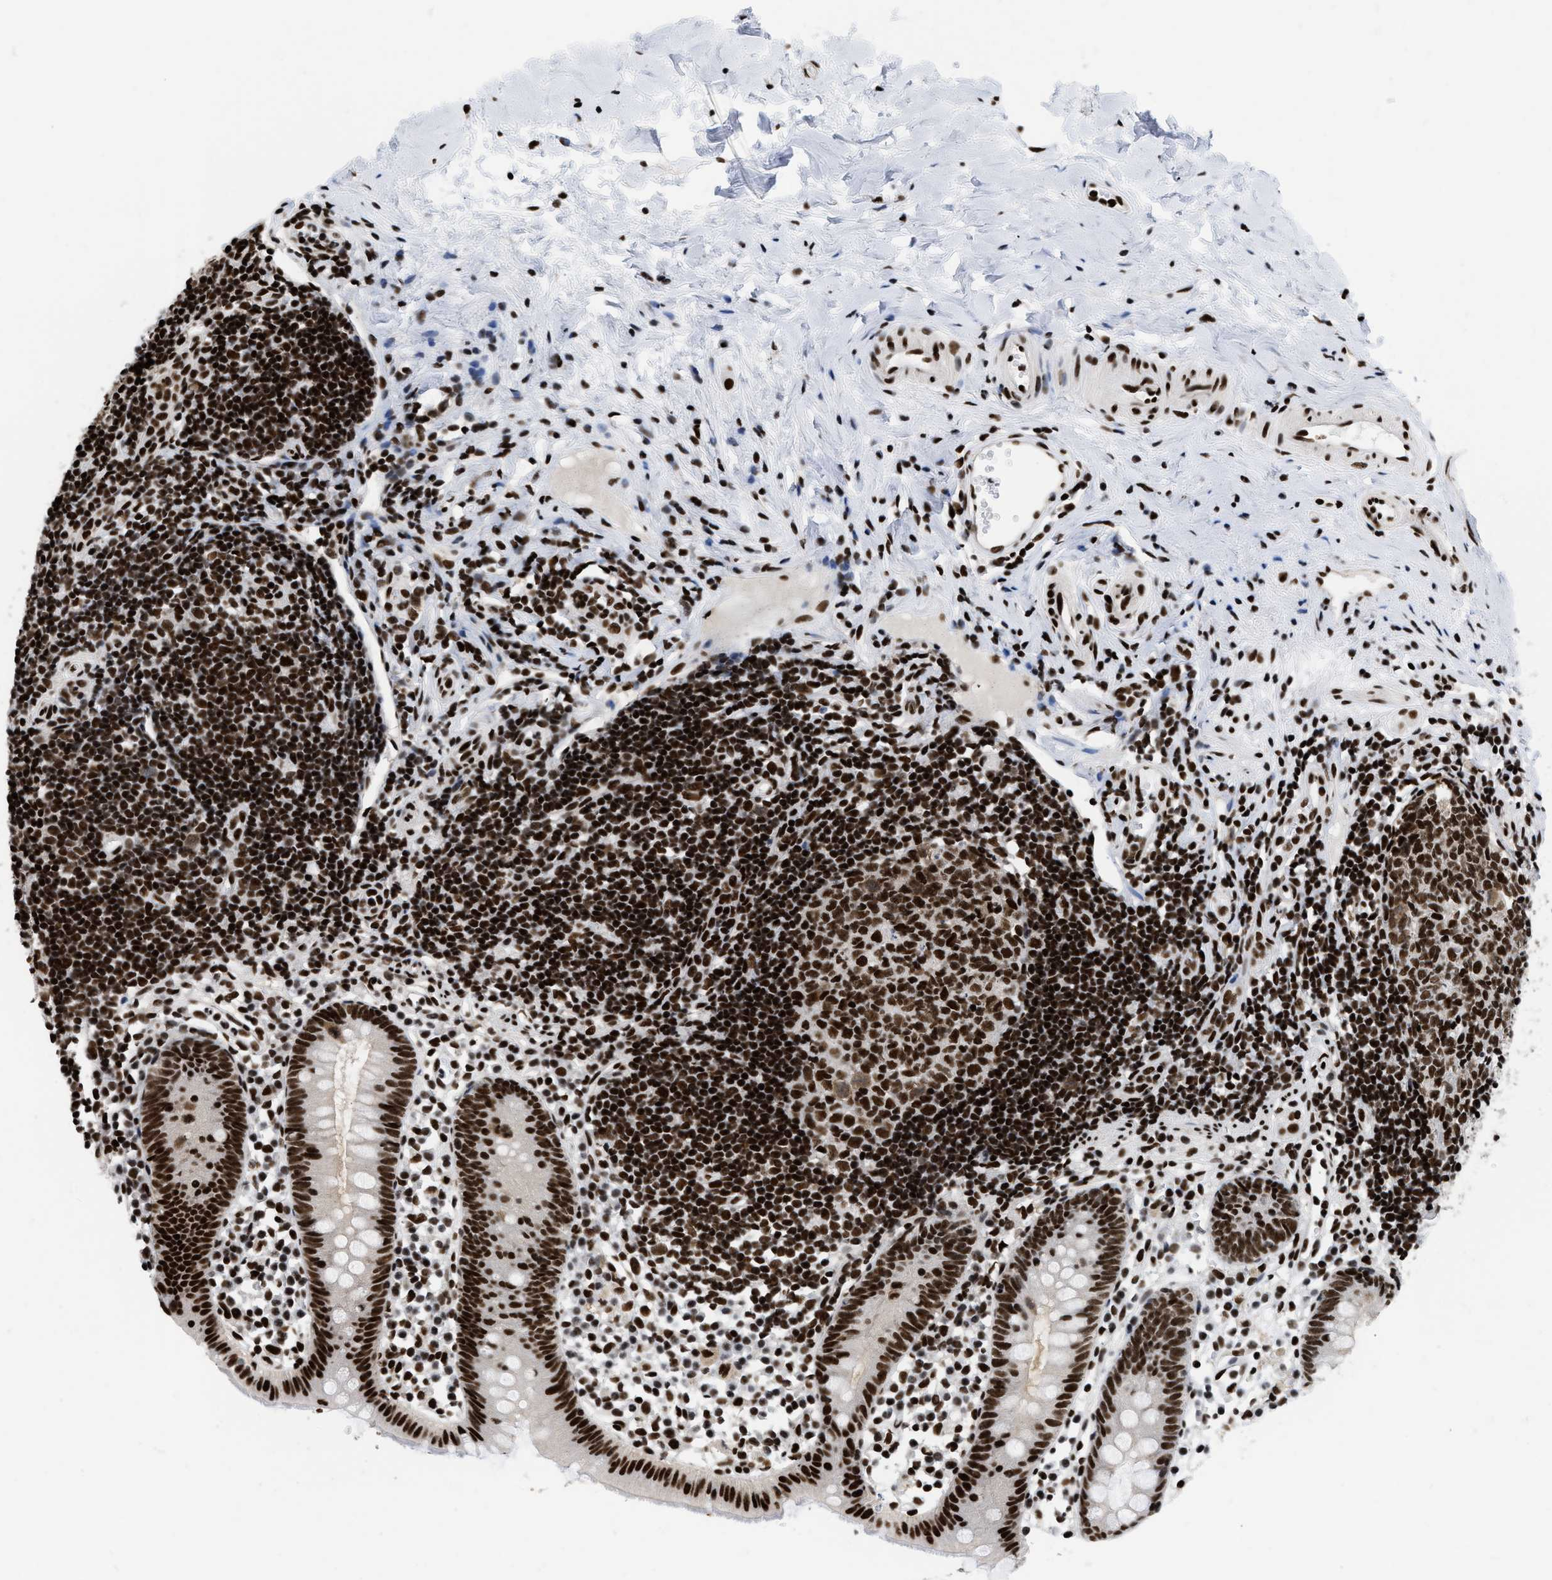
{"staining": {"intensity": "strong", "quantity": ">75%", "location": "nuclear"}, "tissue": "appendix", "cell_type": "Glandular cells", "image_type": "normal", "snomed": [{"axis": "morphology", "description": "Normal tissue, NOS"}, {"axis": "topography", "description": "Appendix"}], "caption": "A histopathology image of human appendix stained for a protein shows strong nuclear brown staining in glandular cells. The protein is stained brown, and the nuclei are stained in blue (DAB IHC with brightfield microscopy, high magnification).", "gene": "CREB1", "patient": {"sex": "female", "age": 20}}